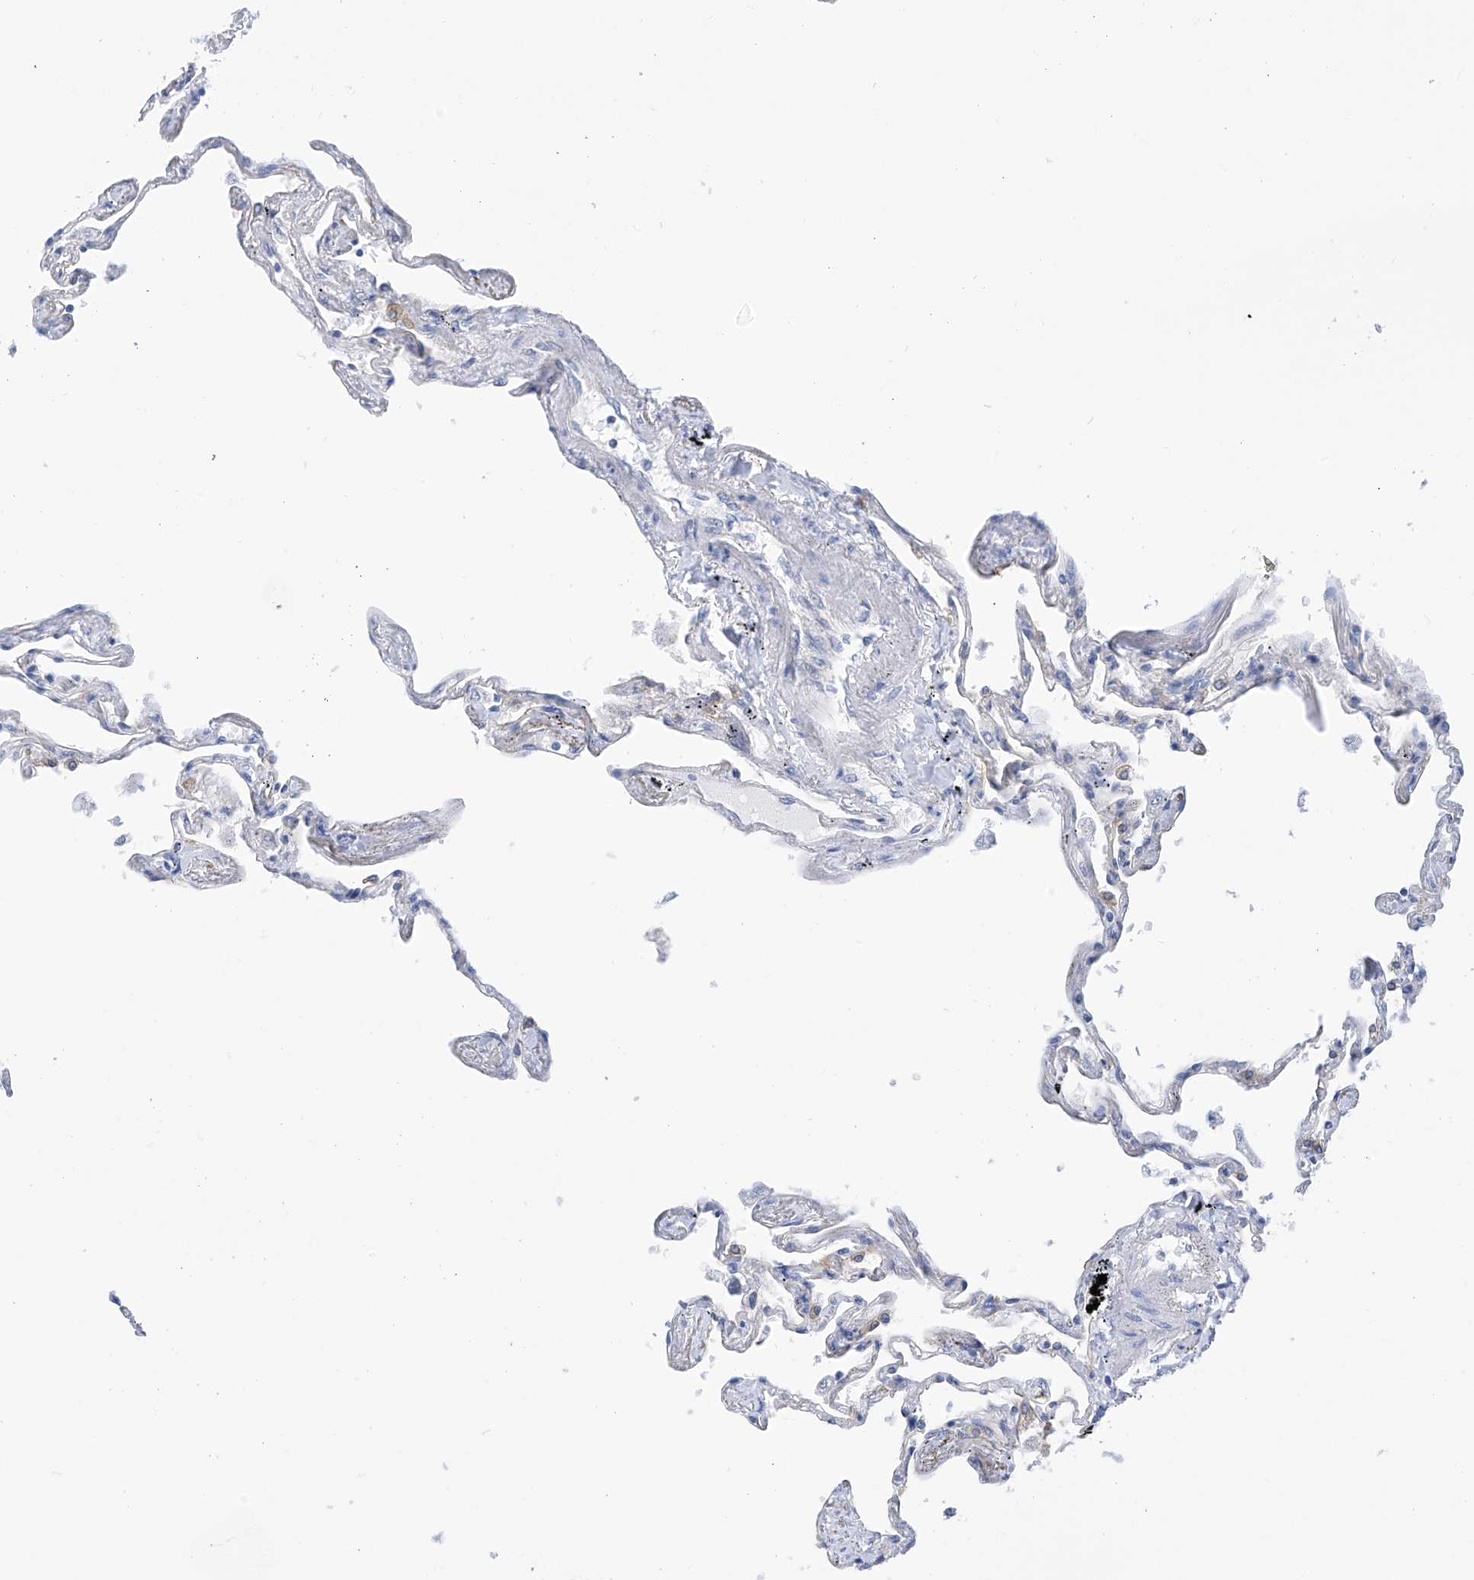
{"staining": {"intensity": "moderate", "quantity": "<25%", "location": "cytoplasmic/membranous"}, "tissue": "lung", "cell_type": "Alveolar cells", "image_type": "normal", "snomed": [{"axis": "morphology", "description": "Normal tissue, NOS"}, {"axis": "topography", "description": "Lung"}], "caption": "The photomicrograph reveals immunohistochemical staining of normal lung. There is moderate cytoplasmic/membranous positivity is appreciated in approximately <25% of alveolar cells. Immunohistochemistry stains the protein of interest in brown and the nuclei are stained blue.", "gene": "PIK3C2B", "patient": {"sex": "female", "age": 67}}